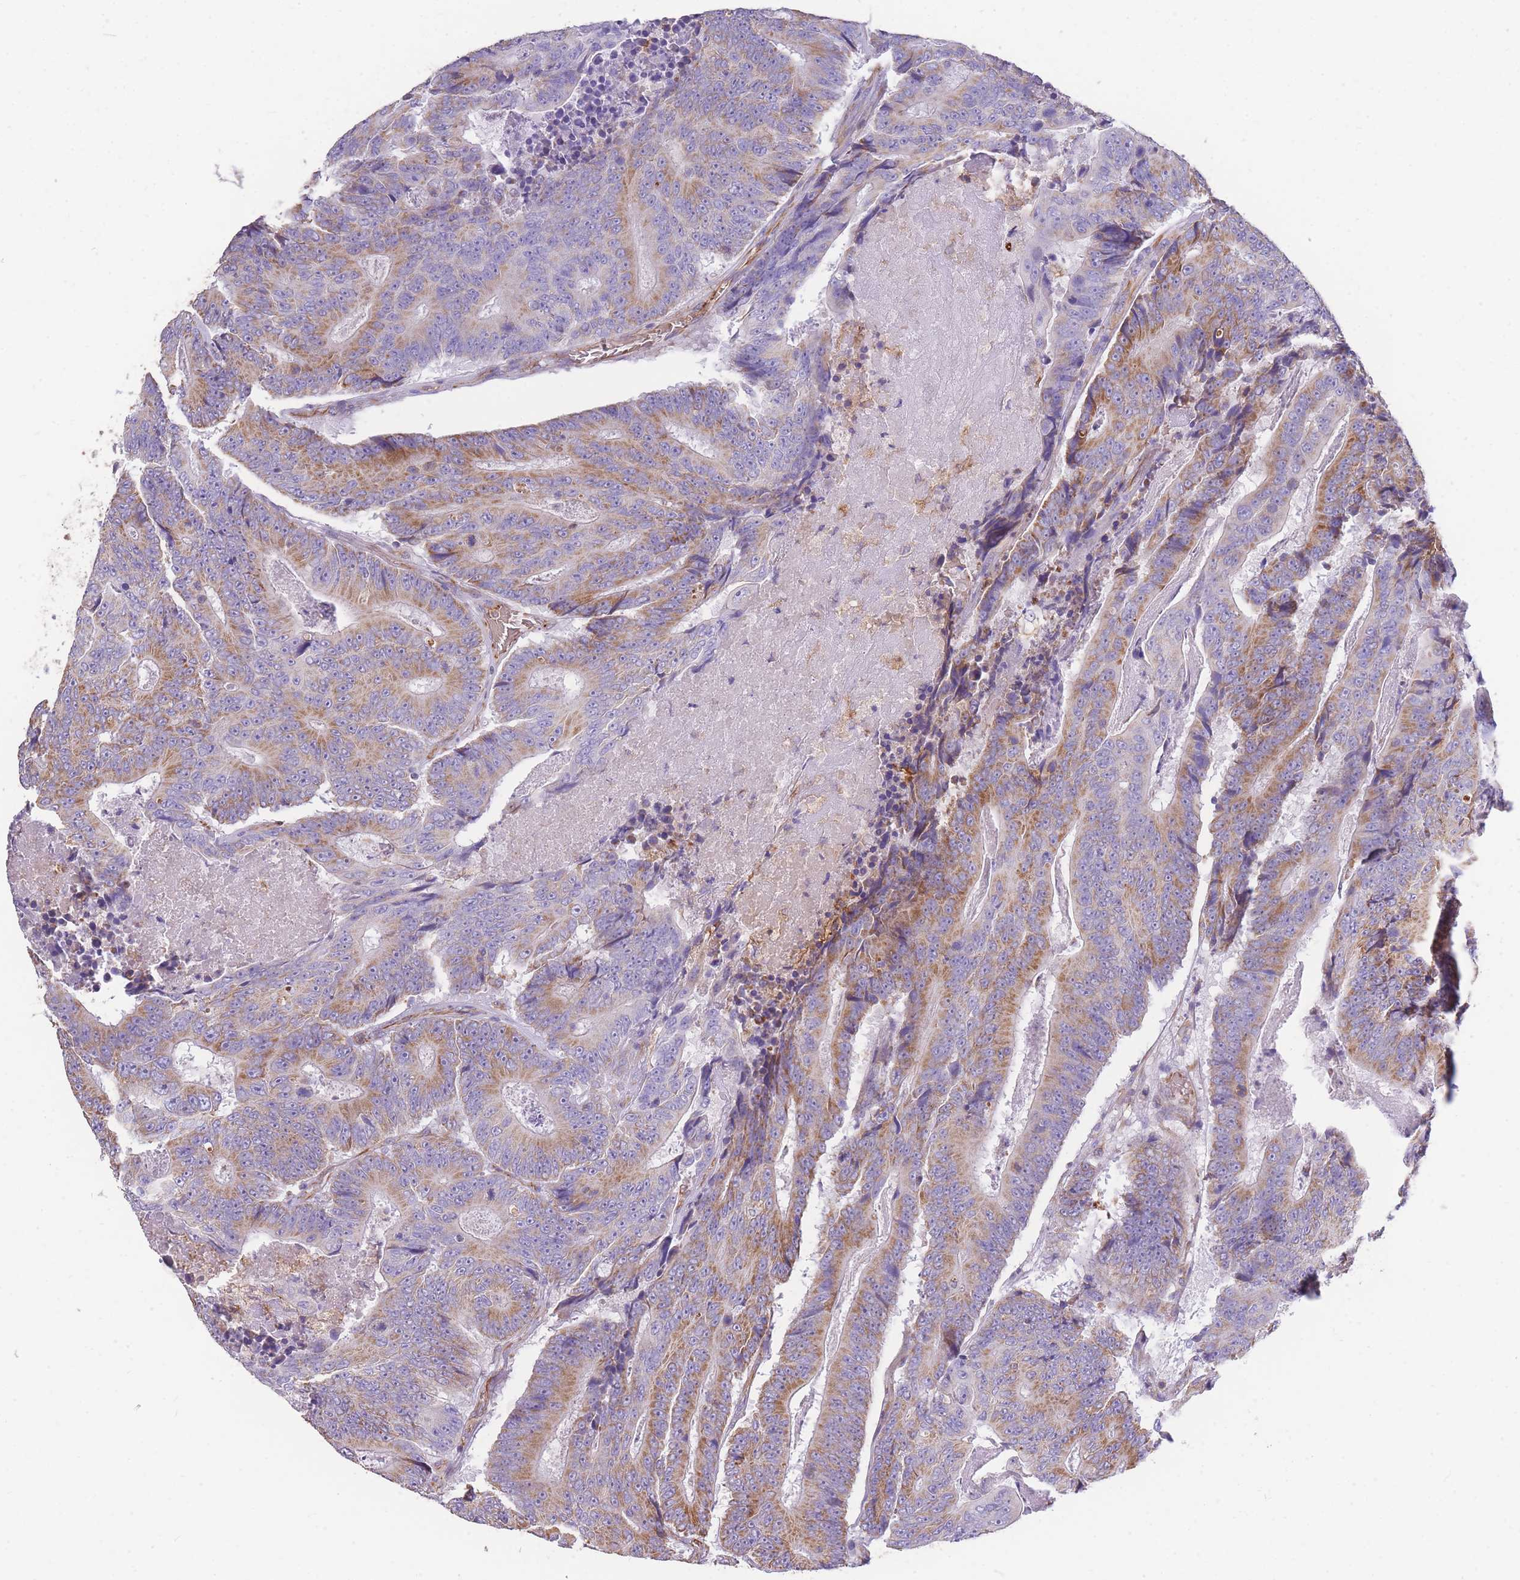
{"staining": {"intensity": "moderate", "quantity": ">75%", "location": "cytoplasmic/membranous"}, "tissue": "colorectal cancer", "cell_type": "Tumor cells", "image_type": "cancer", "snomed": [{"axis": "morphology", "description": "Adenocarcinoma, NOS"}, {"axis": "topography", "description": "Colon"}], "caption": "Protein analysis of colorectal cancer tissue shows moderate cytoplasmic/membranous staining in about >75% of tumor cells.", "gene": "ANKRD53", "patient": {"sex": "male", "age": 83}}